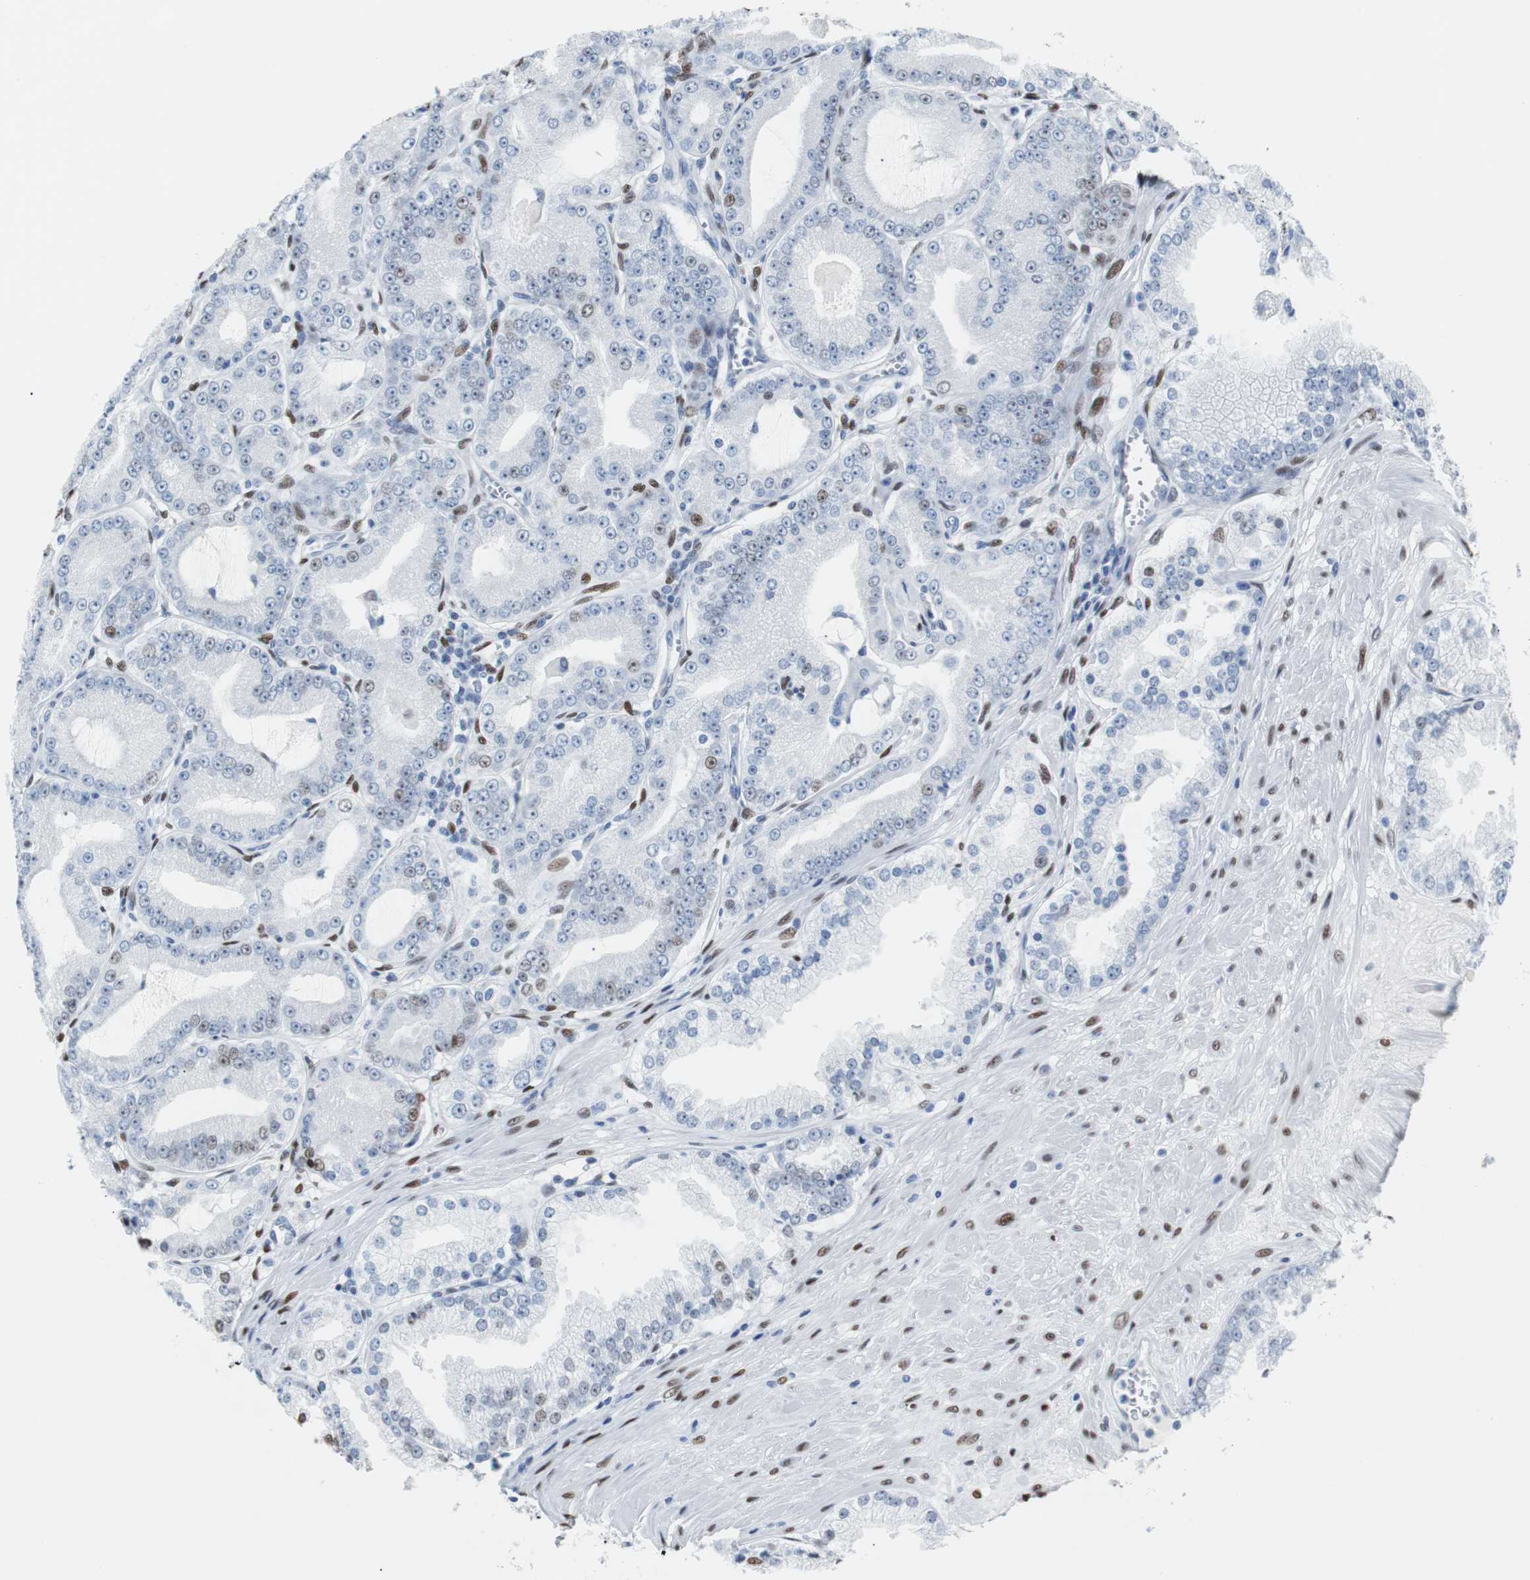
{"staining": {"intensity": "weak", "quantity": "<25%", "location": "nuclear"}, "tissue": "prostate cancer", "cell_type": "Tumor cells", "image_type": "cancer", "snomed": [{"axis": "morphology", "description": "Adenocarcinoma, High grade"}, {"axis": "topography", "description": "Prostate"}], "caption": "Tumor cells show no significant protein staining in prostate adenocarcinoma (high-grade).", "gene": "JUN", "patient": {"sex": "male", "age": 61}}